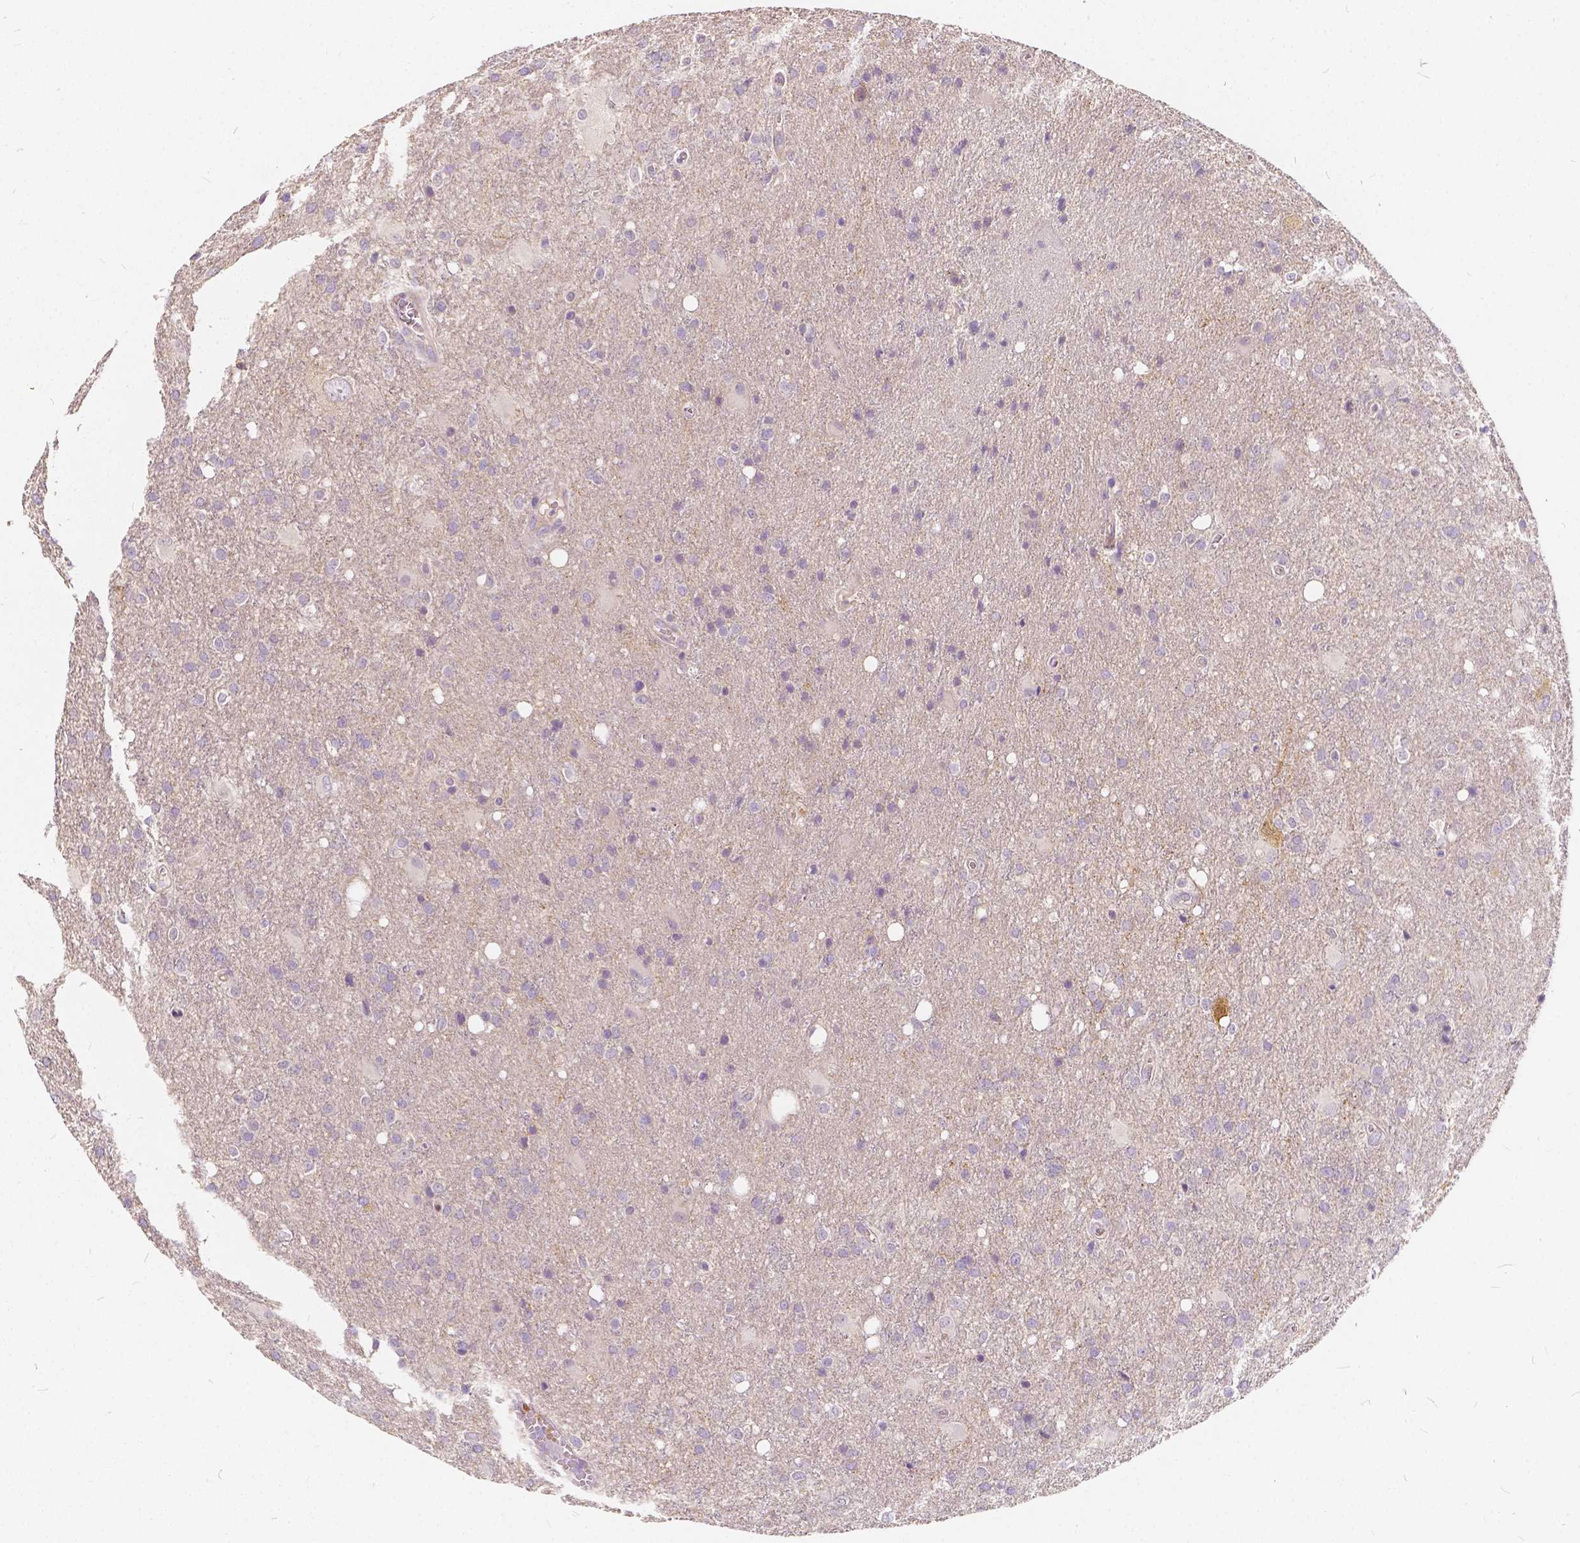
{"staining": {"intensity": "negative", "quantity": "none", "location": "none"}, "tissue": "glioma", "cell_type": "Tumor cells", "image_type": "cancer", "snomed": [{"axis": "morphology", "description": "Glioma, malignant, Low grade"}, {"axis": "topography", "description": "Brain"}], "caption": "Tumor cells are negative for protein expression in human glioma.", "gene": "KIAA0513", "patient": {"sex": "male", "age": 66}}